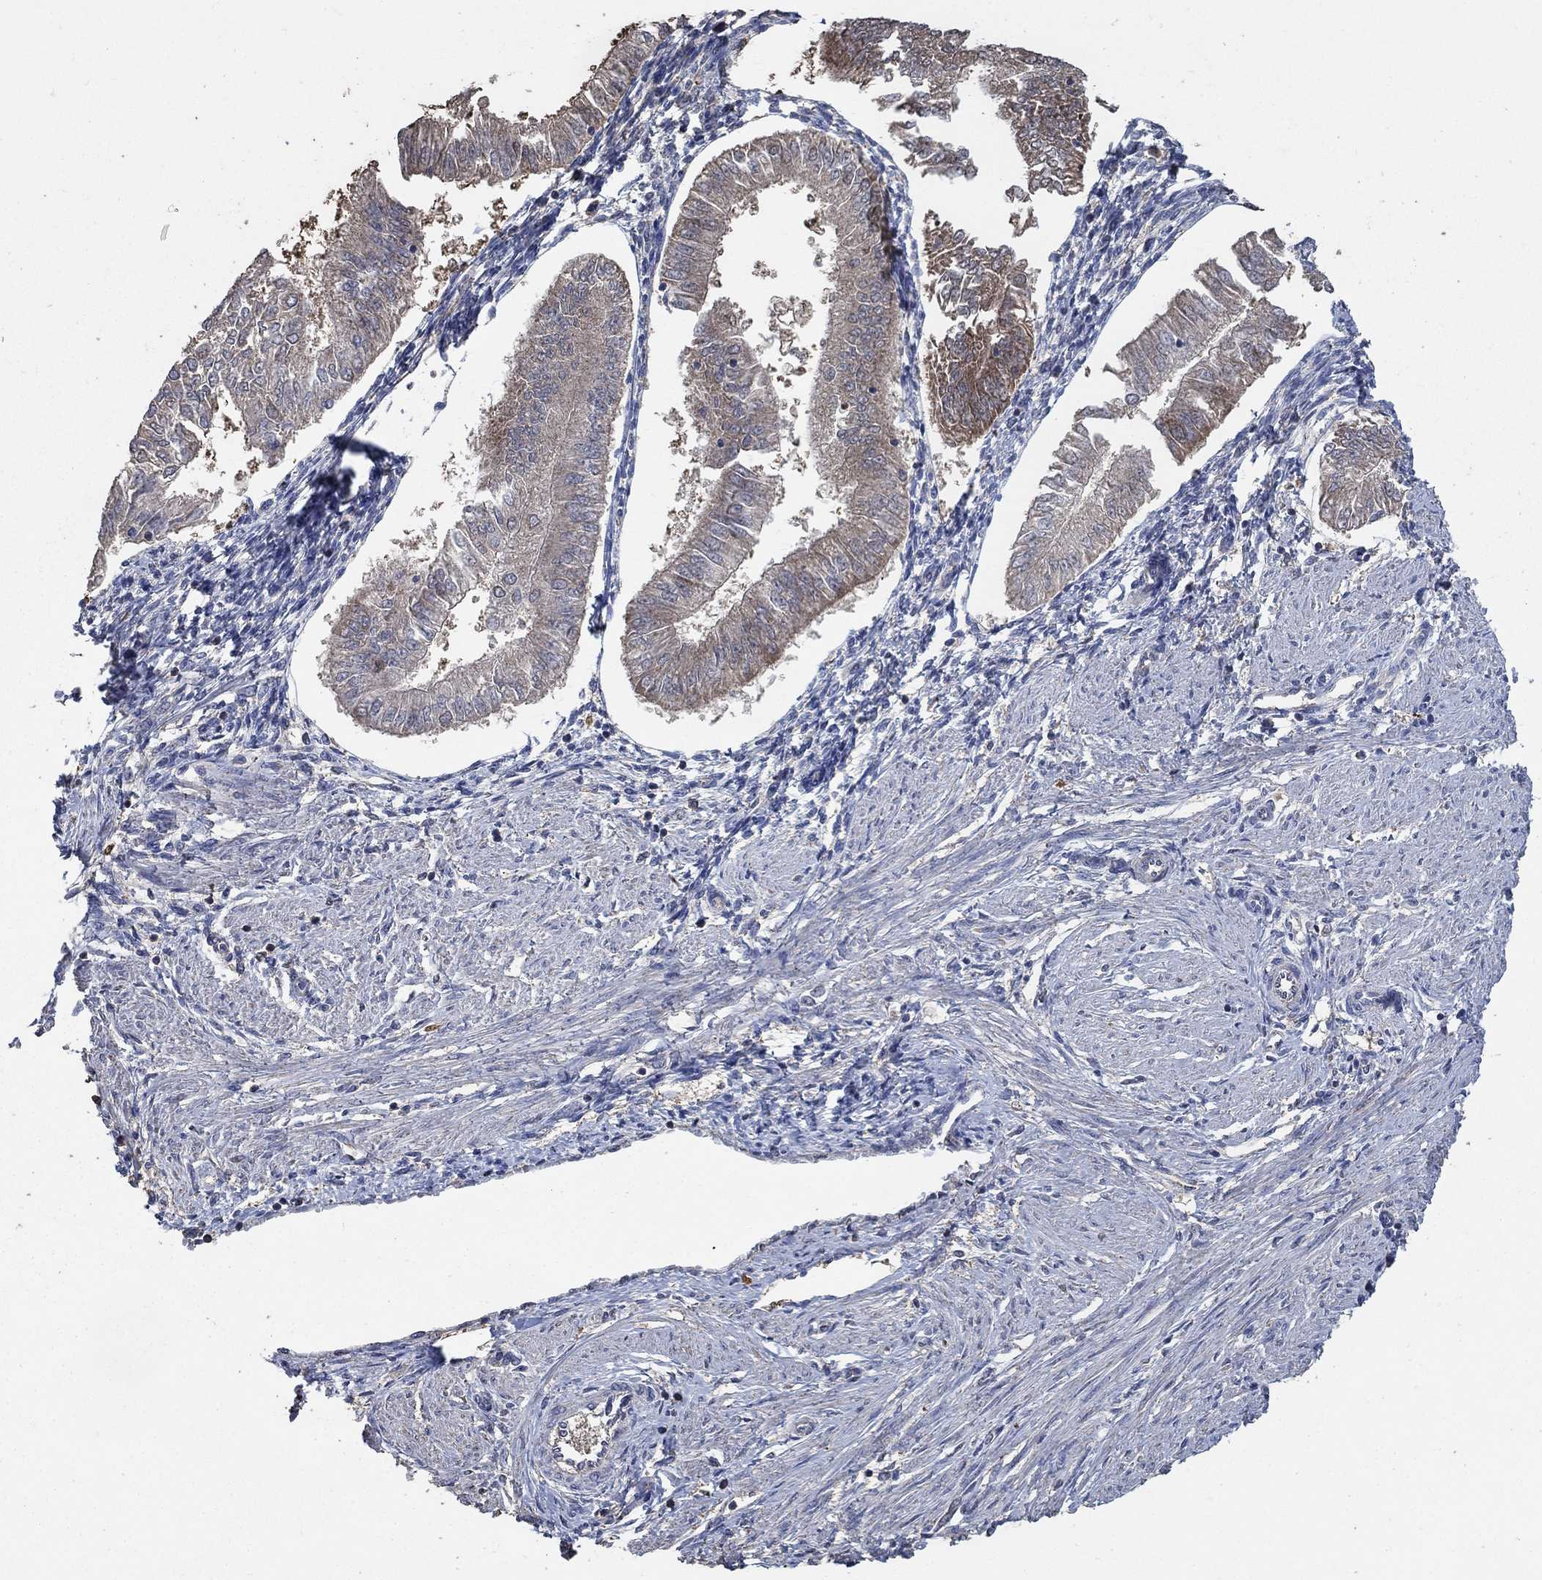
{"staining": {"intensity": "weak", "quantity": "25%-75%", "location": "cytoplasmic/membranous"}, "tissue": "endometrial cancer", "cell_type": "Tumor cells", "image_type": "cancer", "snomed": [{"axis": "morphology", "description": "Adenocarcinoma, NOS"}, {"axis": "topography", "description": "Endometrium"}], "caption": "Brown immunohistochemical staining in endometrial adenocarcinoma shows weak cytoplasmic/membranous positivity in about 25%-75% of tumor cells. The protein is stained brown, and the nuclei are stained in blue (DAB (3,3'-diaminobenzidine) IHC with brightfield microscopy, high magnification).", "gene": "MRPS24", "patient": {"sex": "female", "age": 53}}